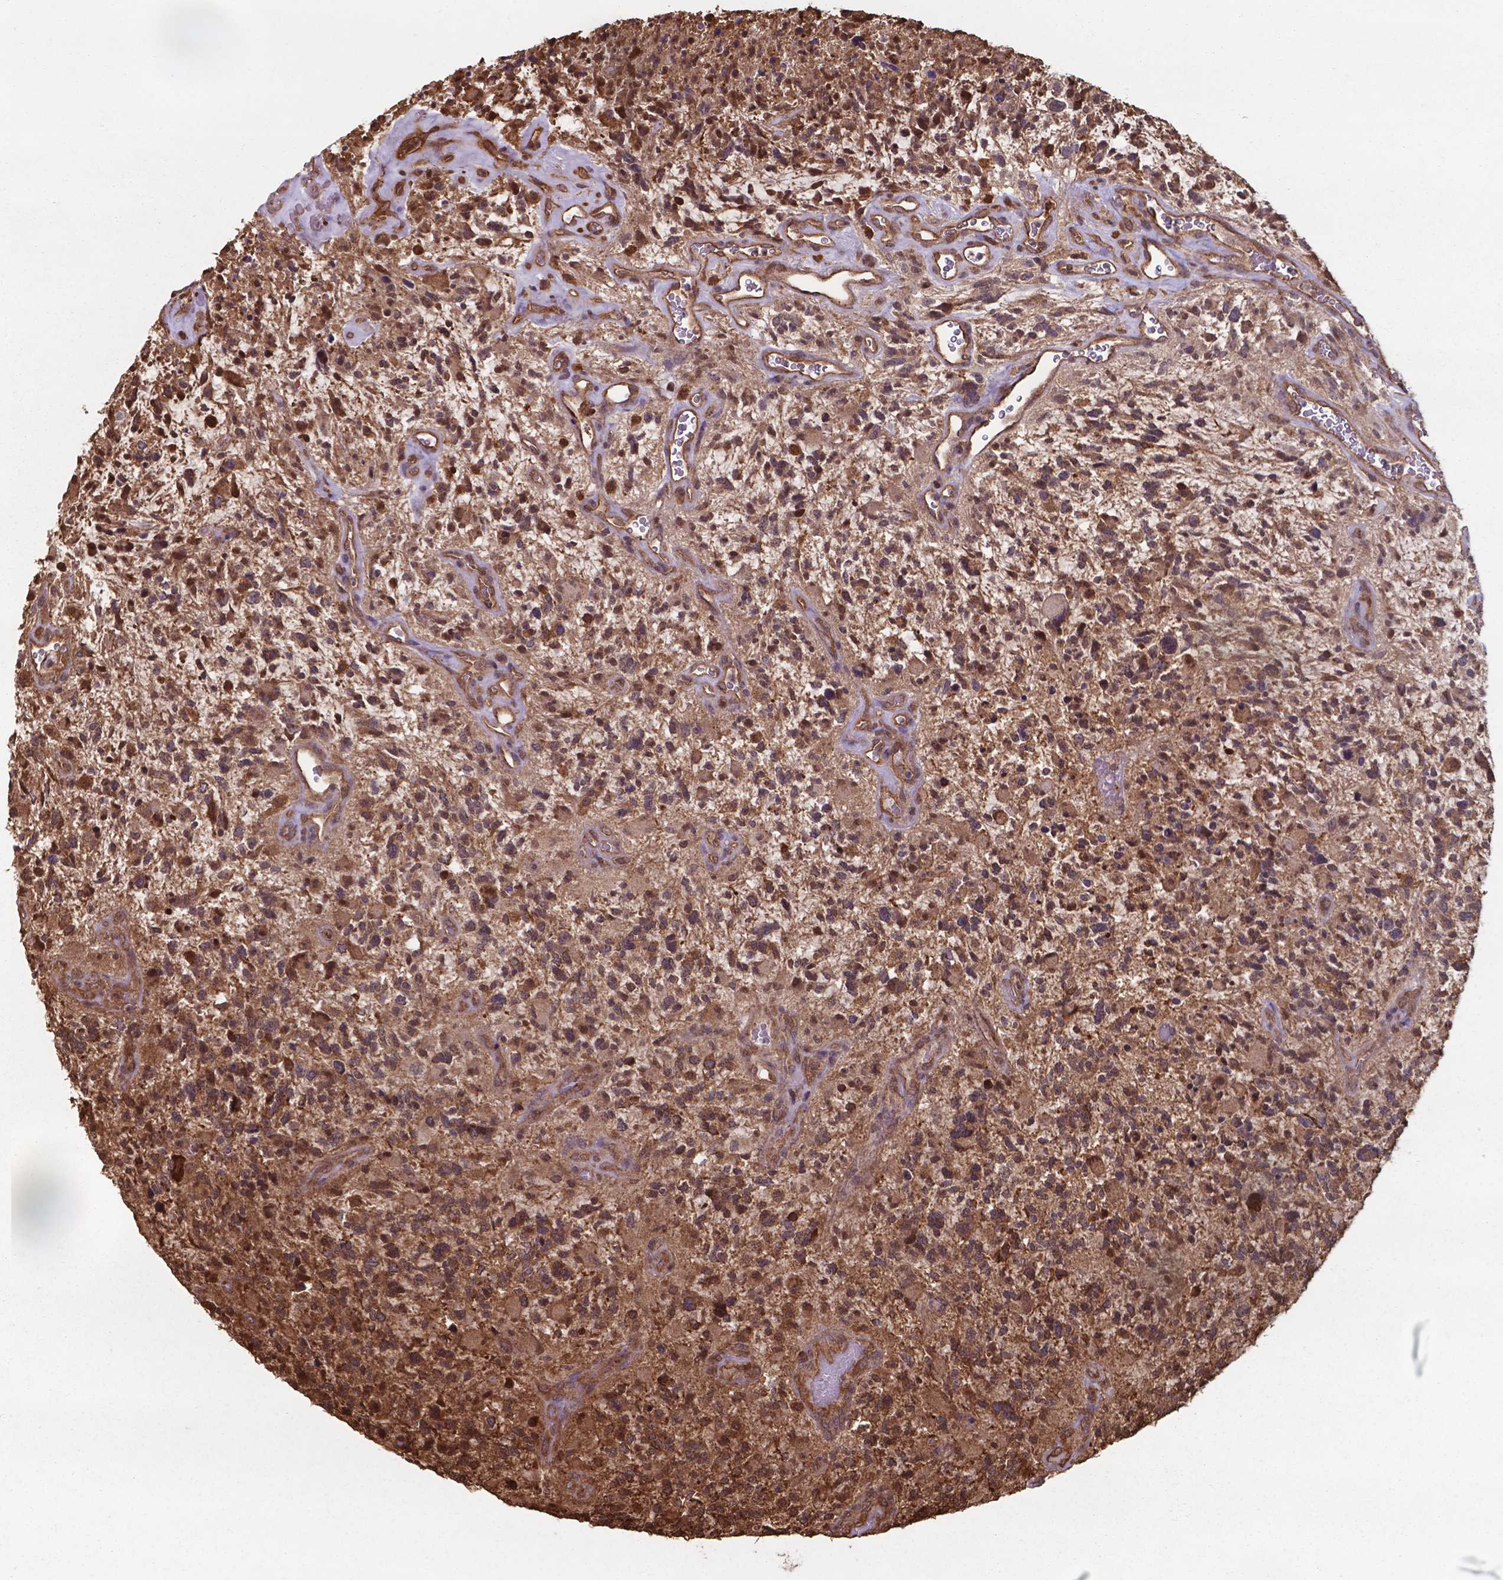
{"staining": {"intensity": "moderate", "quantity": ">75%", "location": "cytoplasmic/membranous,nuclear"}, "tissue": "glioma", "cell_type": "Tumor cells", "image_type": "cancer", "snomed": [{"axis": "morphology", "description": "Glioma, malignant, High grade"}, {"axis": "topography", "description": "Brain"}], "caption": "Immunohistochemical staining of glioma reveals moderate cytoplasmic/membranous and nuclear protein staining in about >75% of tumor cells.", "gene": "CHP2", "patient": {"sex": "female", "age": 71}}